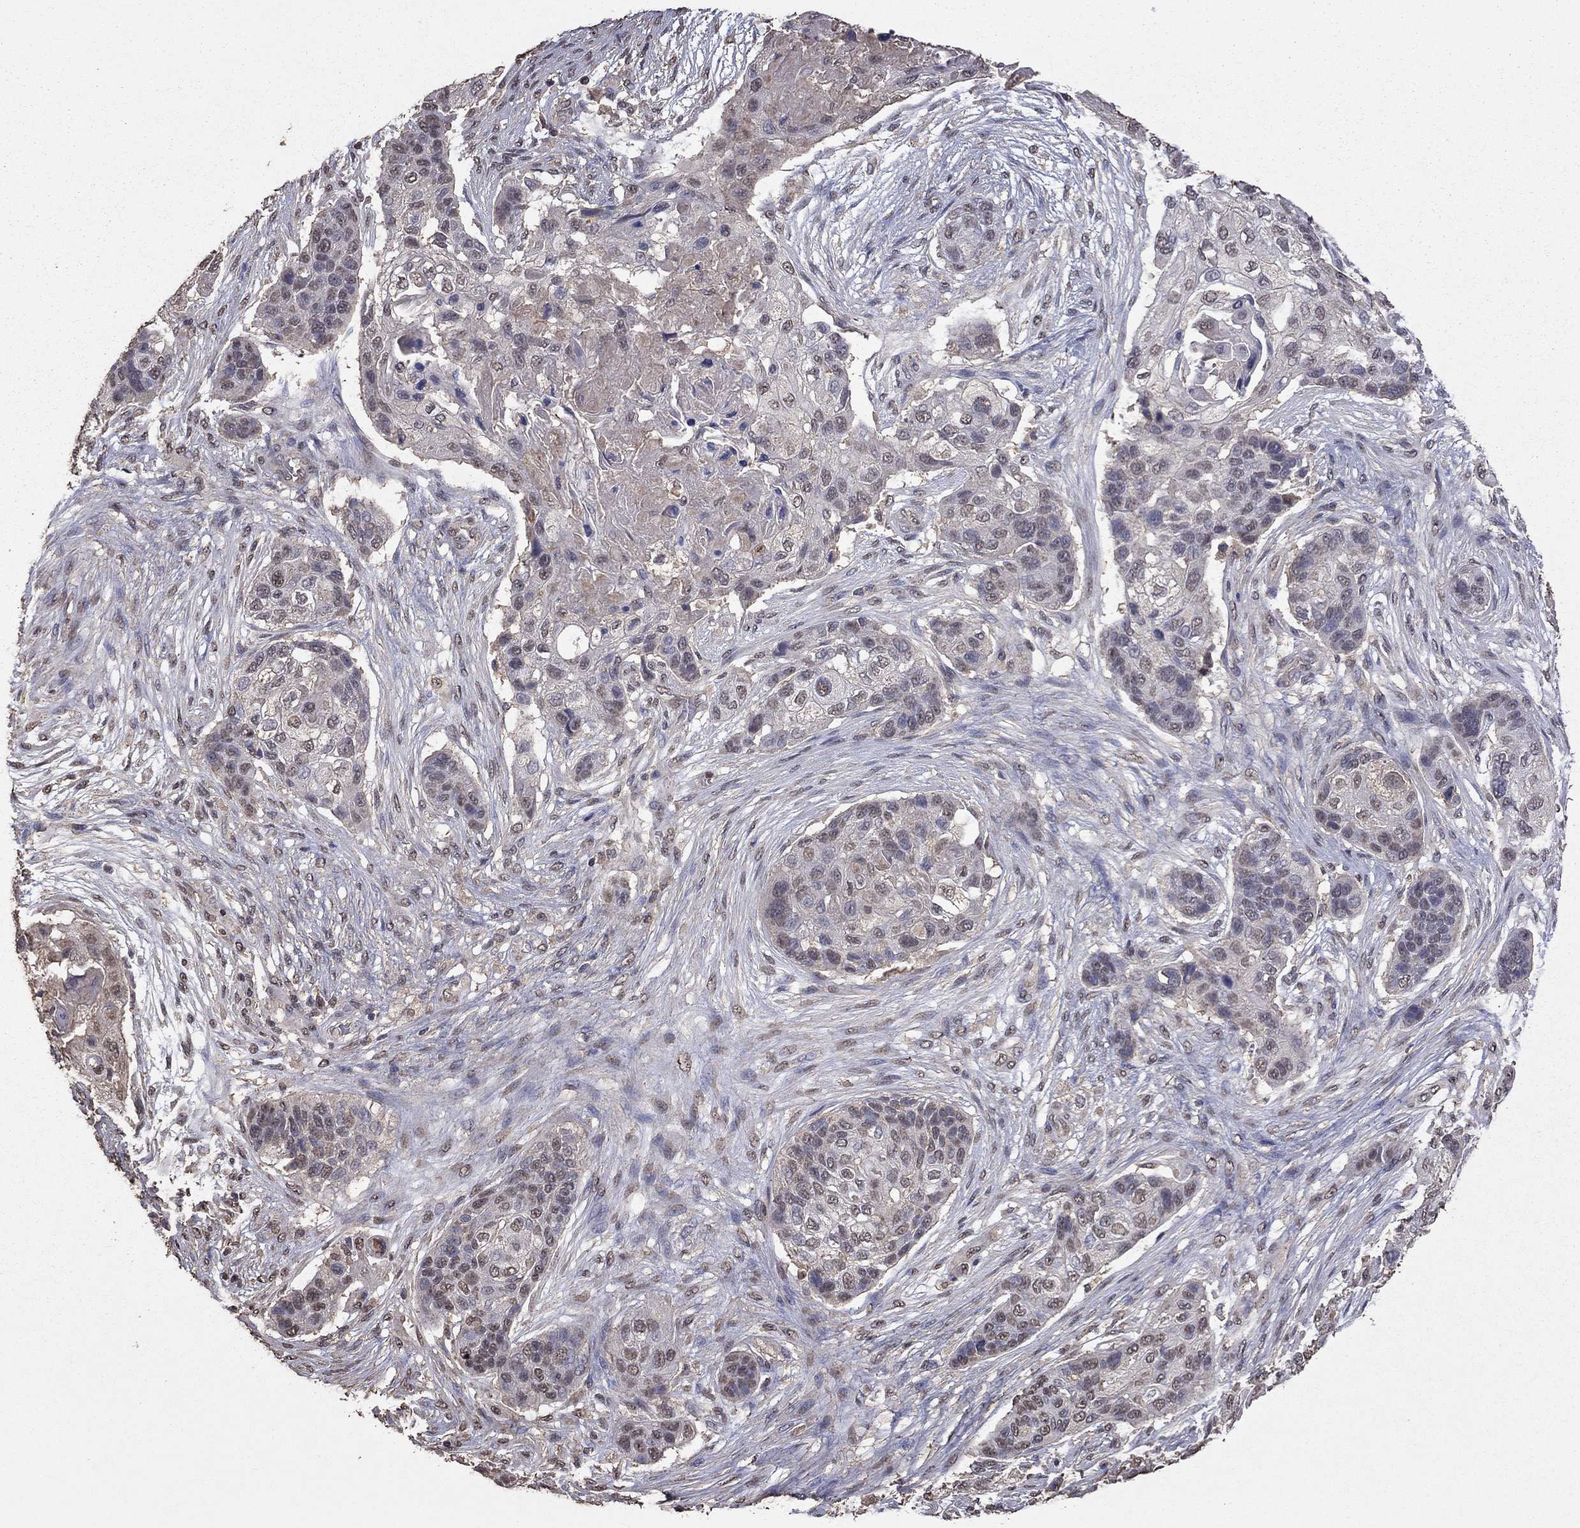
{"staining": {"intensity": "negative", "quantity": "none", "location": "none"}, "tissue": "lung cancer", "cell_type": "Tumor cells", "image_type": "cancer", "snomed": [{"axis": "morphology", "description": "Squamous cell carcinoma, NOS"}, {"axis": "topography", "description": "Lung"}], "caption": "A micrograph of human lung squamous cell carcinoma is negative for staining in tumor cells.", "gene": "SERPINA5", "patient": {"sex": "male", "age": 69}}